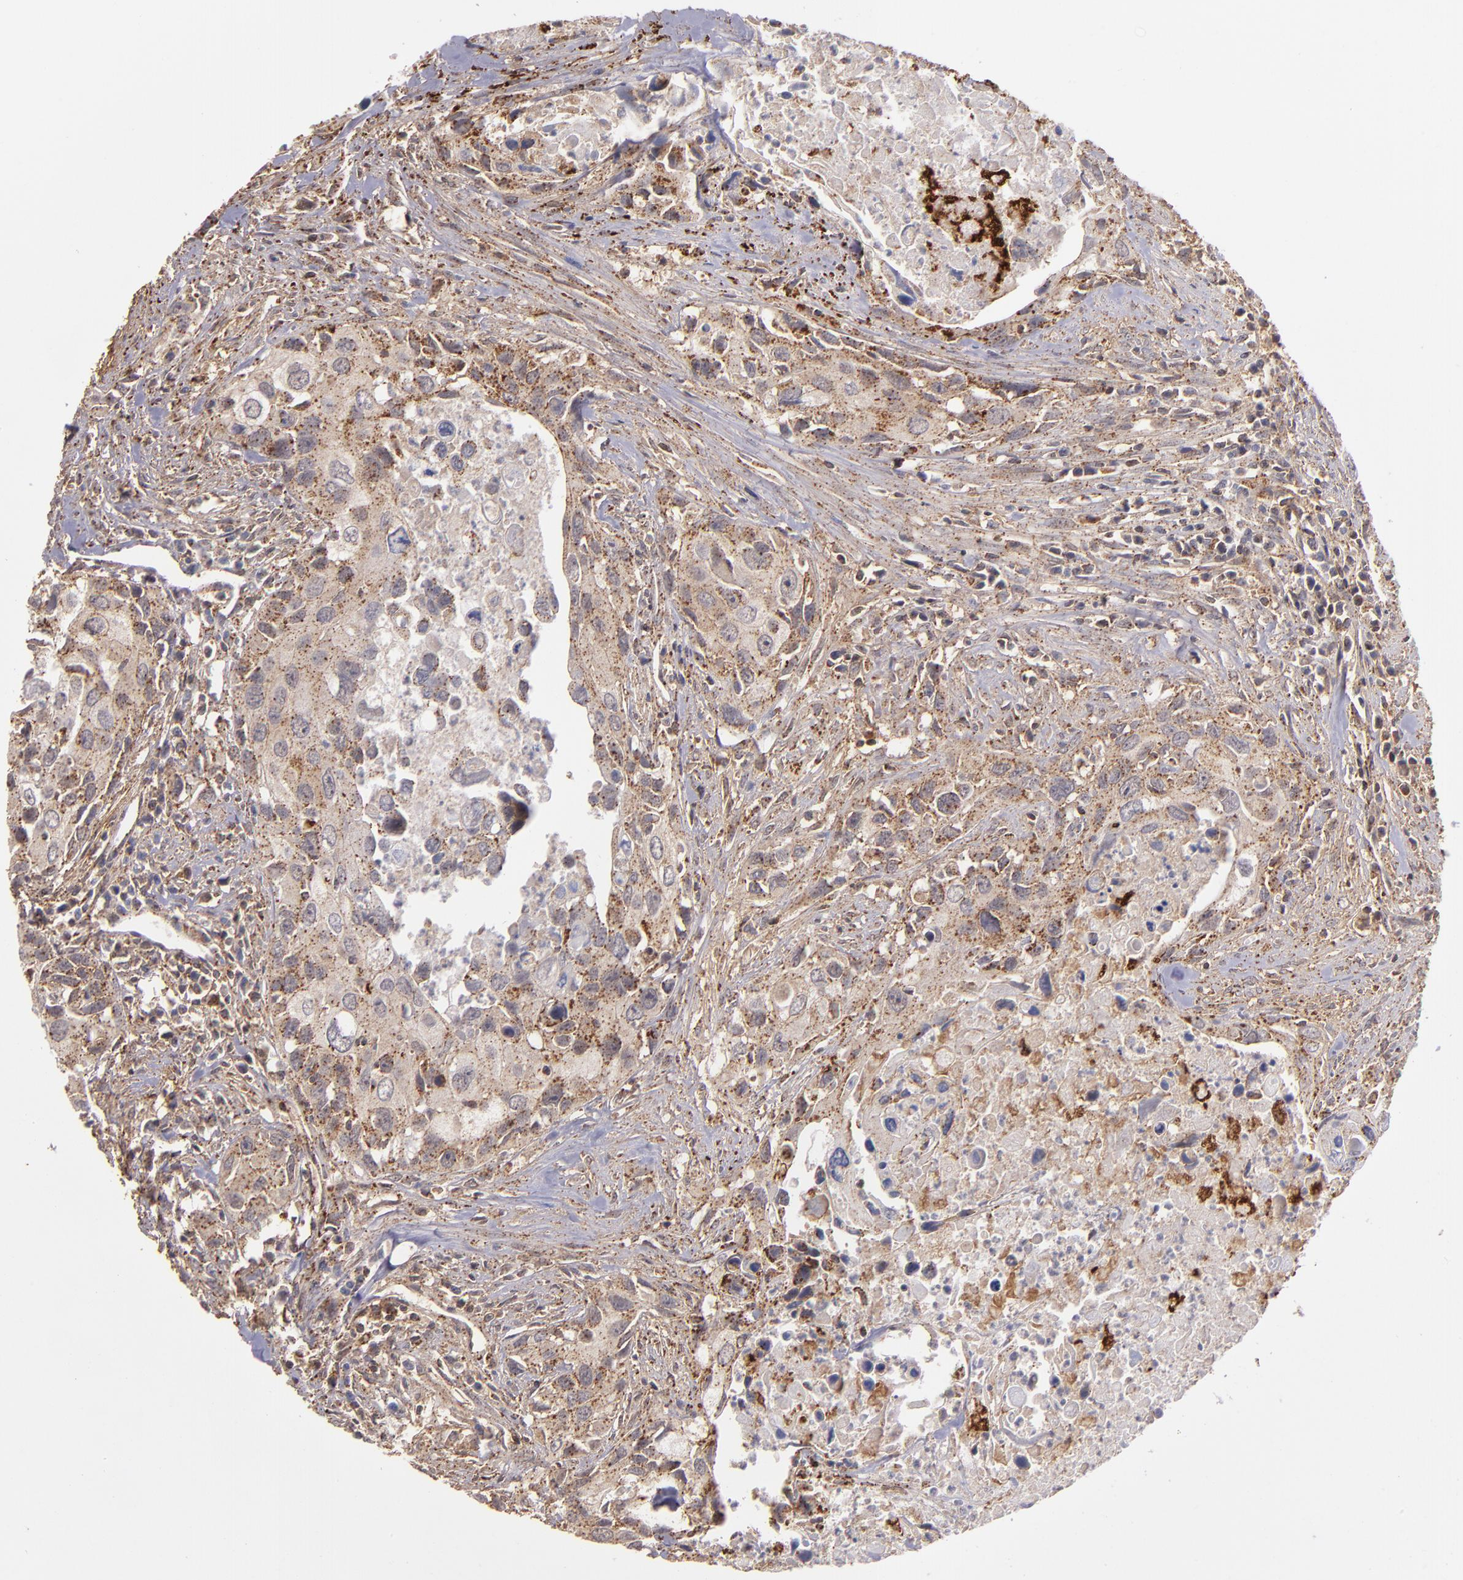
{"staining": {"intensity": "moderate", "quantity": ">75%", "location": "cytoplasmic/membranous"}, "tissue": "urothelial cancer", "cell_type": "Tumor cells", "image_type": "cancer", "snomed": [{"axis": "morphology", "description": "Urothelial carcinoma, High grade"}, {"axis": "topography", "description": "Urinary bladder"}], "caption": "Urothelial cancer was stained to show a protein in brown. There is medium levels of moderate cytoplasmic/membranous positivity in approximately >75% of tumor cells.", "gene": "ZFYVE1", "patient": {"sex": "male", "age": 71}}